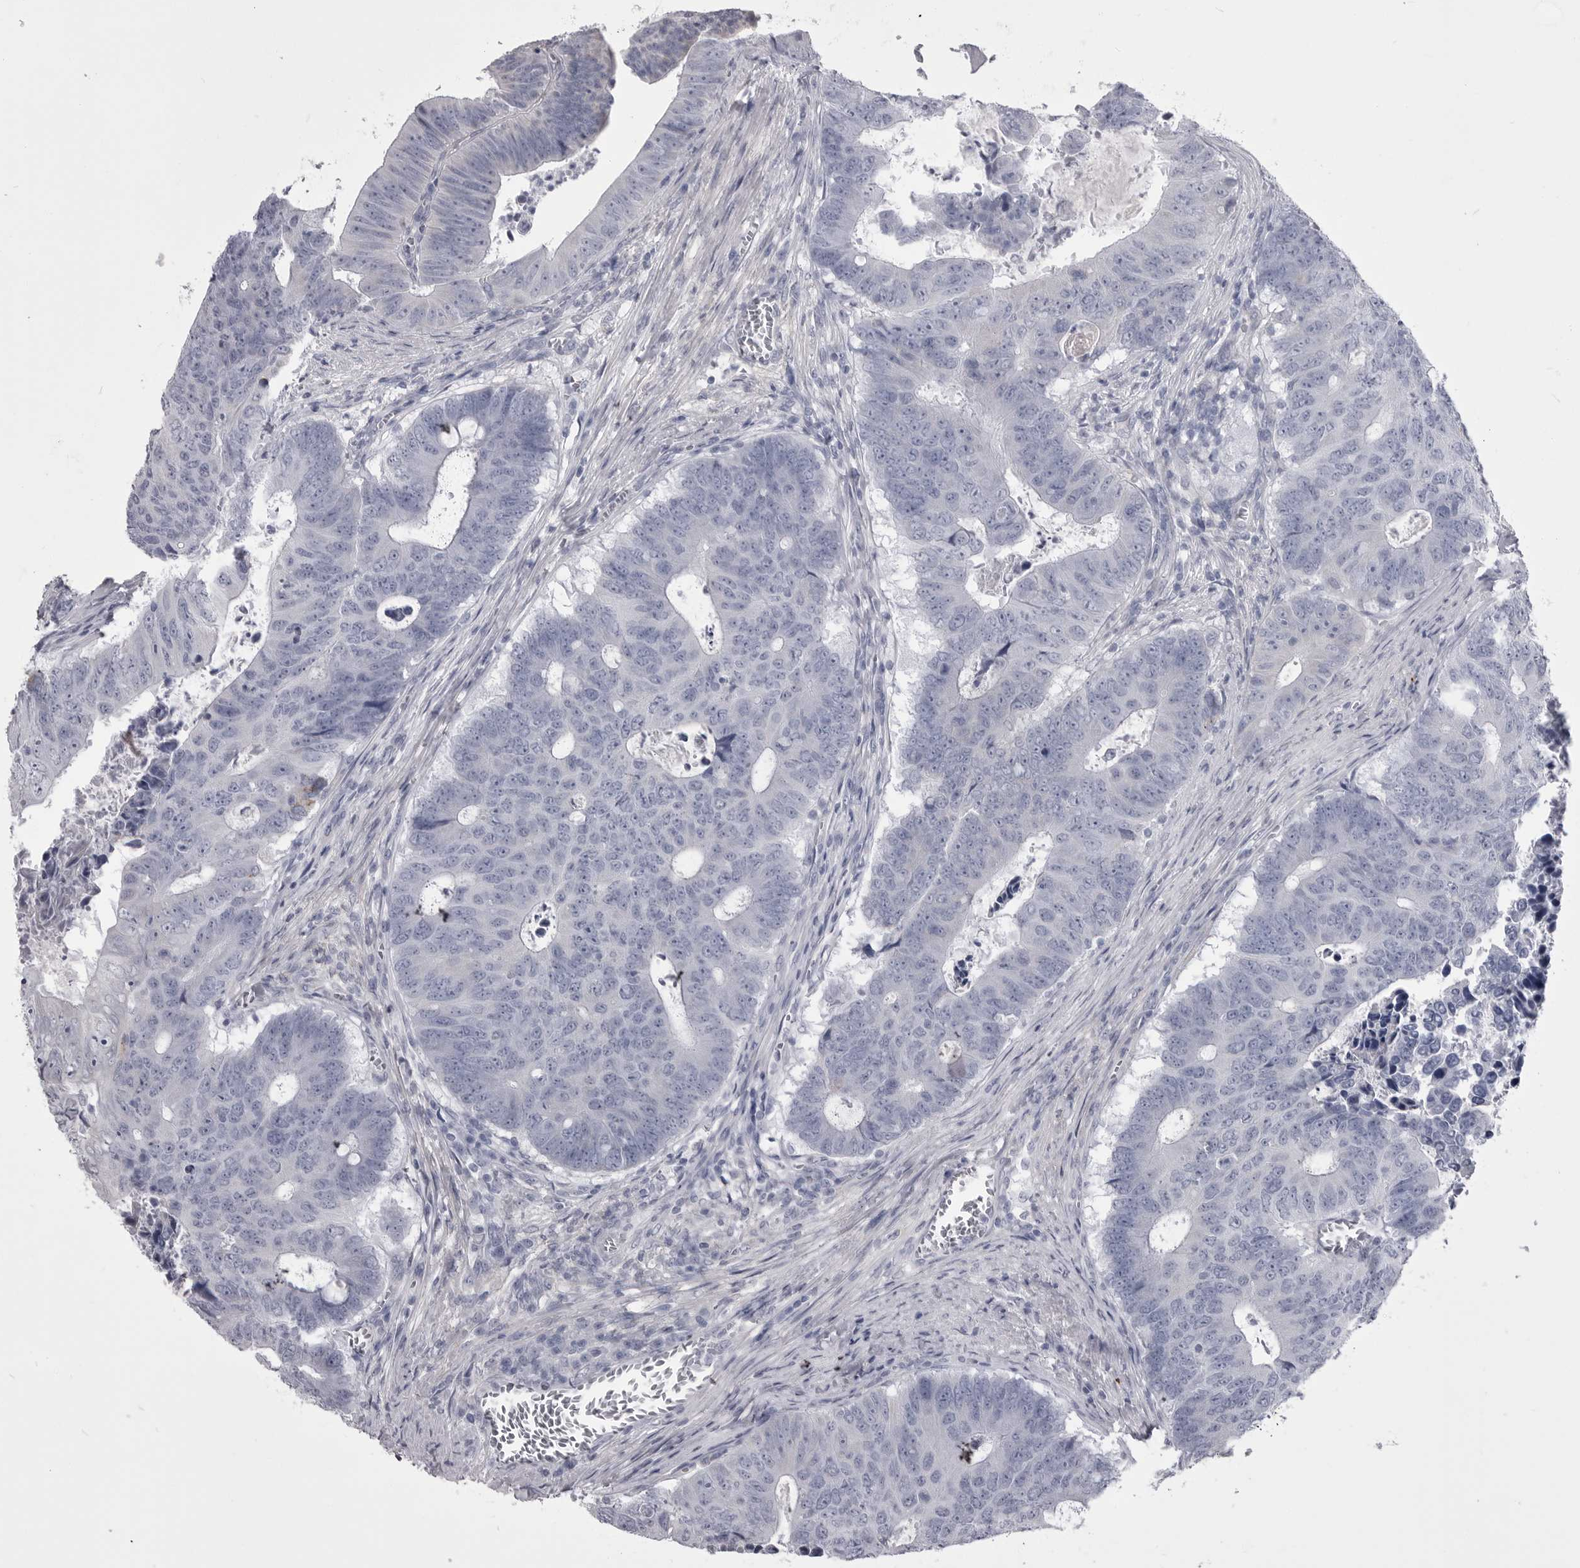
{"staining": {"intensity": "negative", "quantity": "none", "location": "none"}, "tissue": "colorectal cancer", "cell_type": "Tumor cells", "image_type": "cancer", "snomed": [{"axis": "morphology", "description": "Adenocarcinoma, NOS"}, {"axis": "topography", "description": "Colon"}], "caption": "IHC photomicrograph of human colorectal adenocarcinoma stained for a protein (brown), which displays no positivity in tumor cells. Brightfield microscopy of immunohistochemistry (IHC) stained with DAB (3,3'-diaminobenzidine) (brown) and hematoxylin (blue), captured at high magnification.", "gene": "ANK2", "patient": {"sex": "male", "age": 87}}